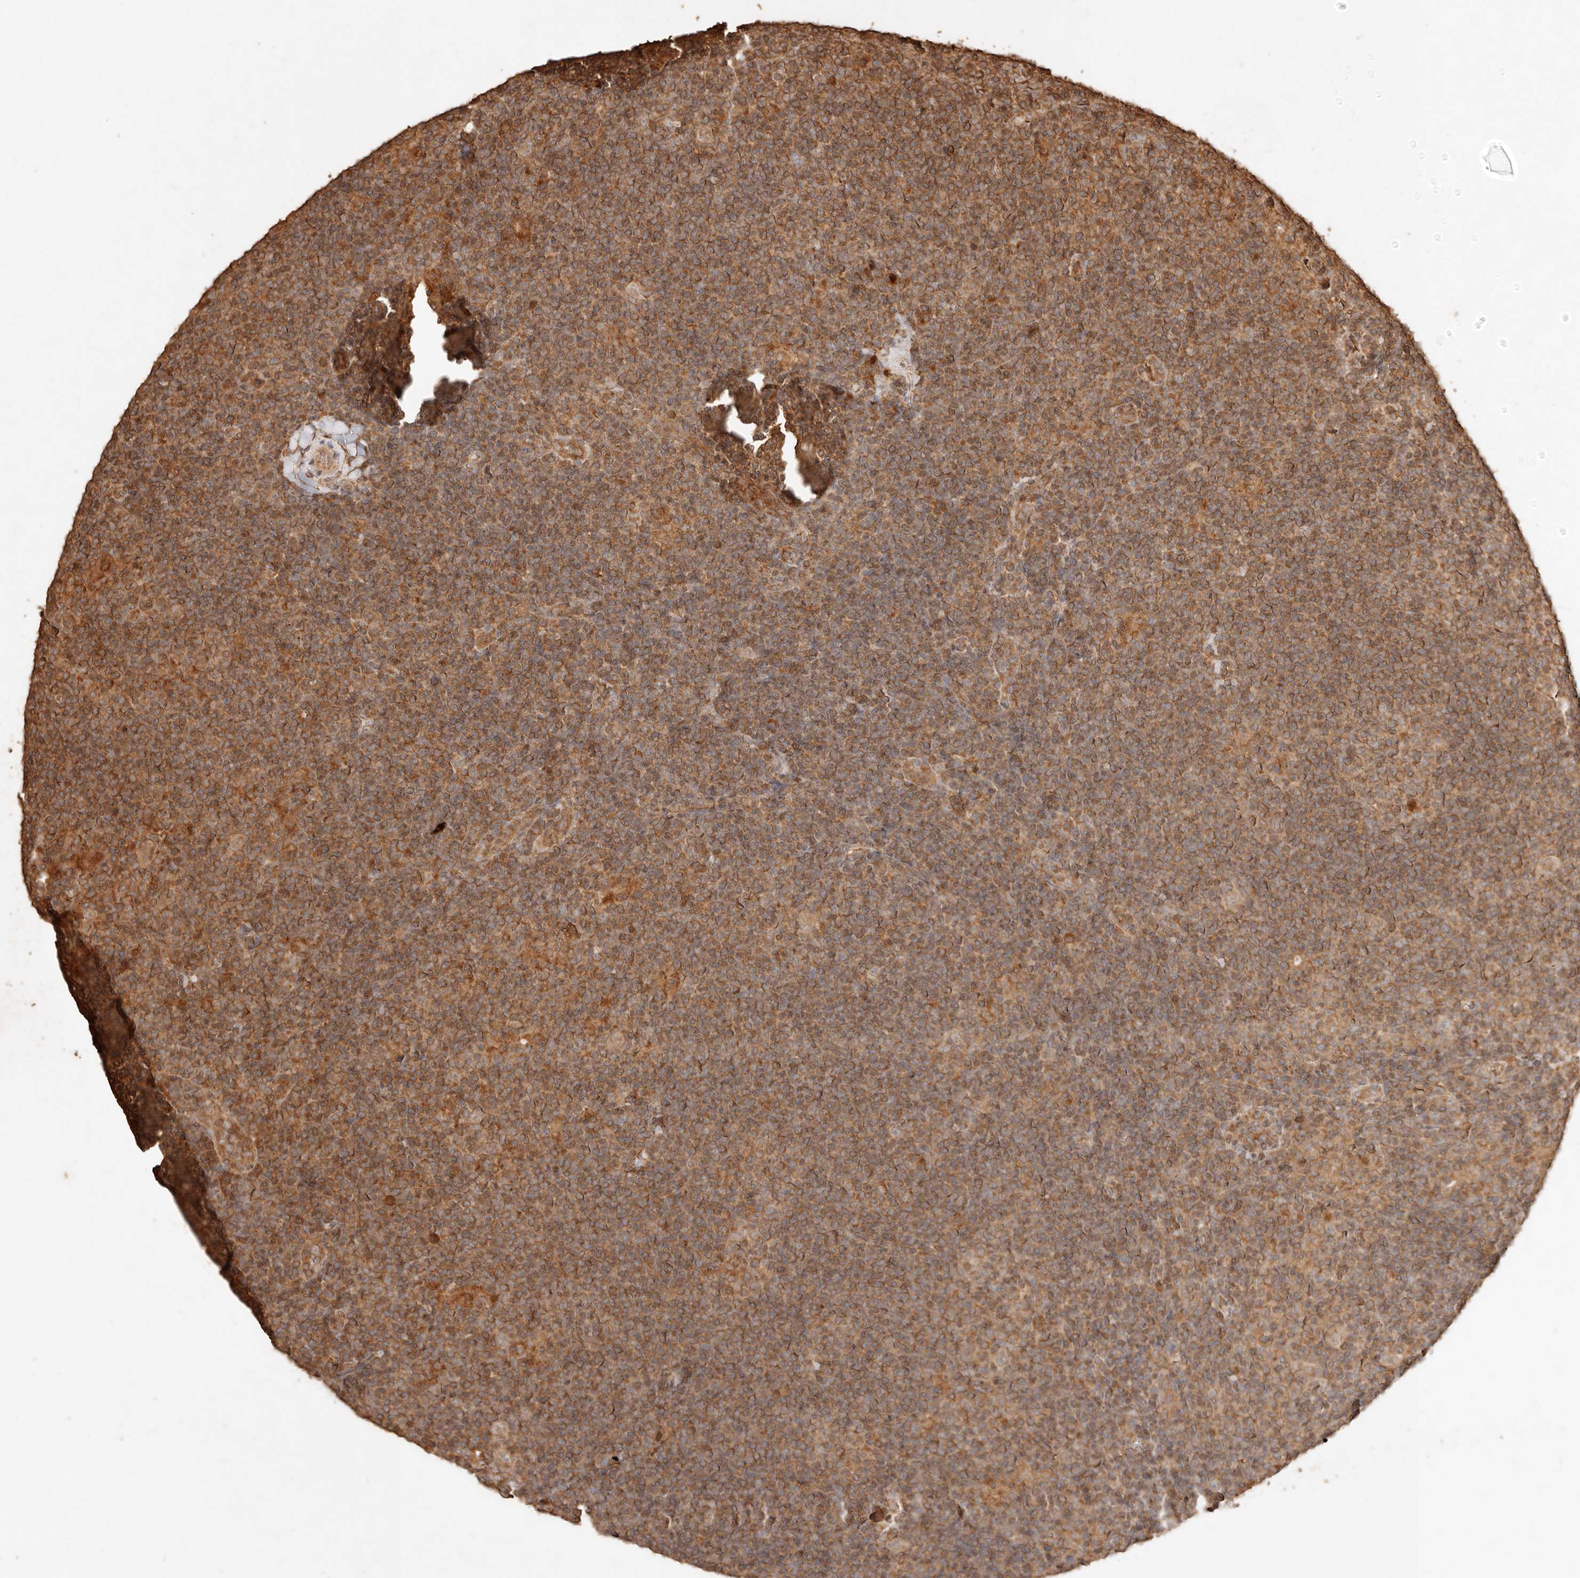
{"staining": {"intensity": "weak", "quantity": ">75%", "location": "cytoplasmic/membranous"}, "tissue": "lymphoma", "cell_type": "Tumor cells", "image_type": "cancer", "snomed": [{"axis": "morphology", "description": "Hodgkin's disease, NOS"}, {"axis": "topography", "description": "Lymph node"}], "caption": "High-power microscopy captured an IHC image of Hodgkin's disease, revealing weak cytoplasmic/membranous positivity in about >75% of tumor cells.", "gene": "FAM180B", "patient": {"sex": "female", "age": 57}}